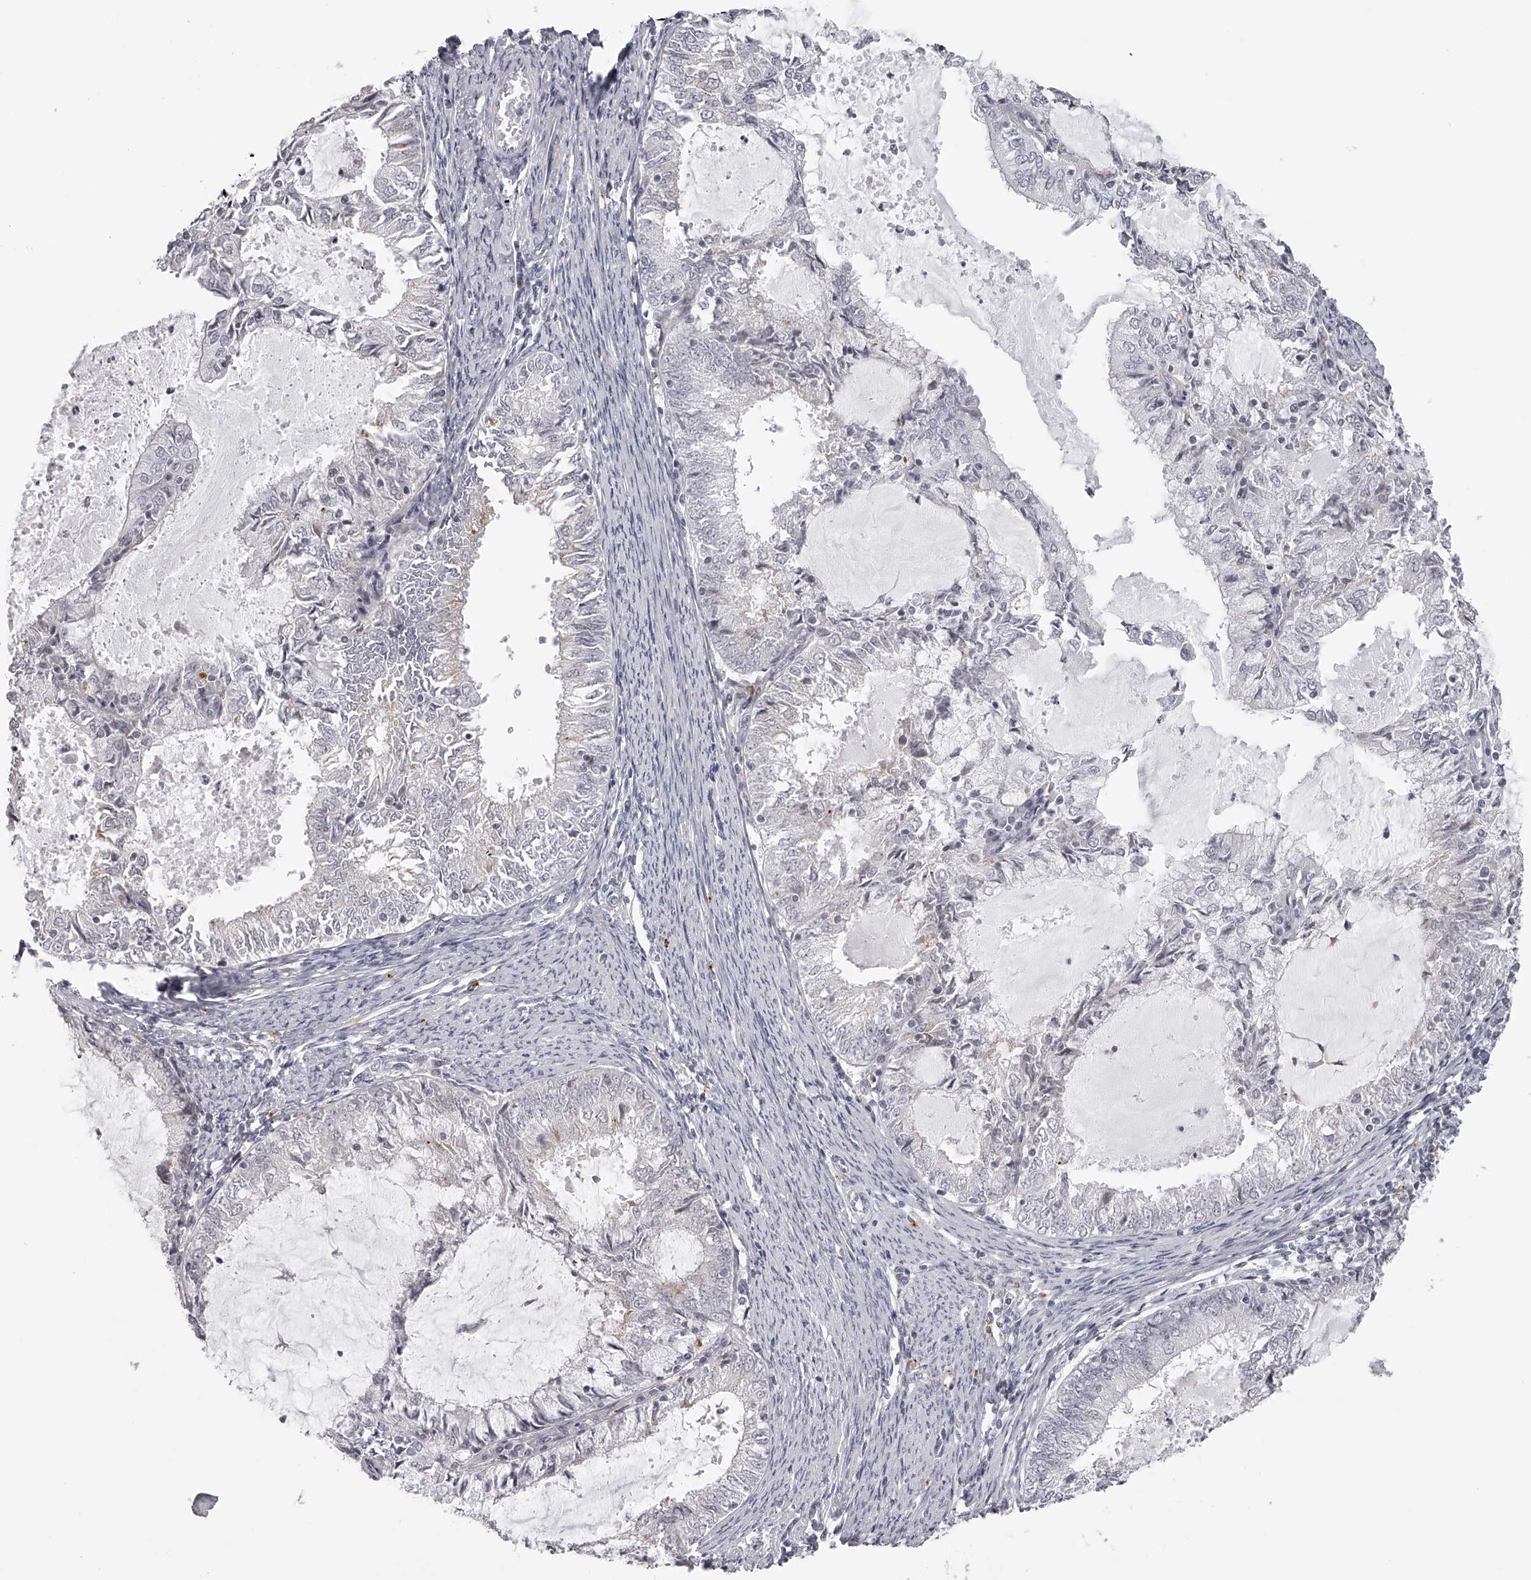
{"staining": {"intensity": "negative", "quantity": "none", "location": "none"}, "tissue": "endometrial cancer", "cell_type": "Tumor cells", "image_type": "cancer", "snomed": [{"axis": "morphology", "description": "Adenocarcinoma, NOS"}, {"axis": "topography", "description": "Endometrium"}], "caption": "Histopathology image shows no significant protein positivity in tumor cells of endometrial cancer (adenocarcinoma).", "gene": "RNF220", "patient": {"sex": "female", "age": 57}}